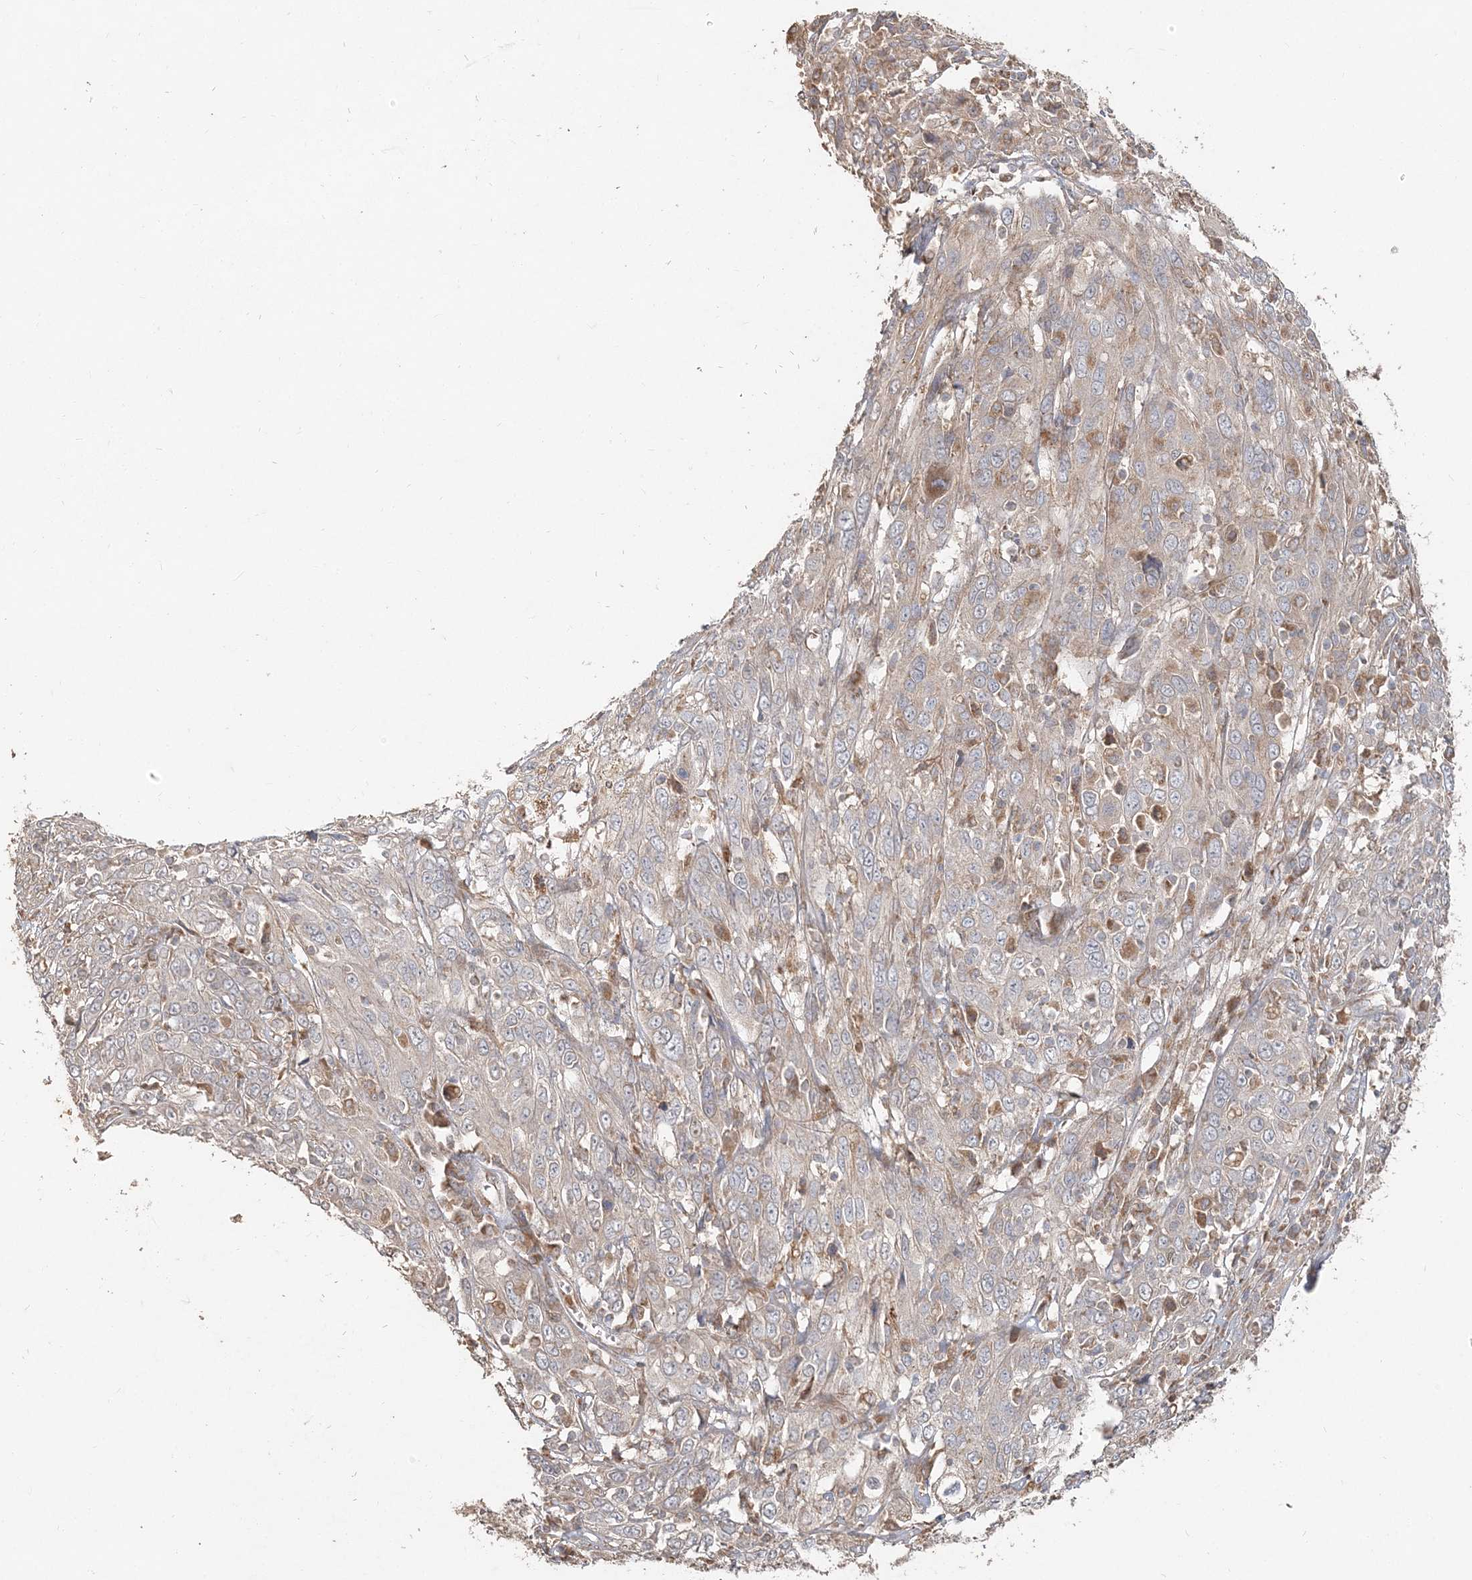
{"staining": {"intensity": "negative", "quantity": "none", "location": "none"}, "tissue": "cervical cancer", "cell_type": "Tumor cells", "image_type": "cancer", "snomed": [{"axis": "morphology", "description": "Squamous cell carcinoma, NOS"}, {"axis": "topography", "description": "Cervix"}], "caption": "Human cervical squamous cell carcinoma stained for a protein using immunohistochemistry demonstrates no staining in tumor cells.", "gene": "RAB14", "patient": {"sex": "female", "age": 46}}